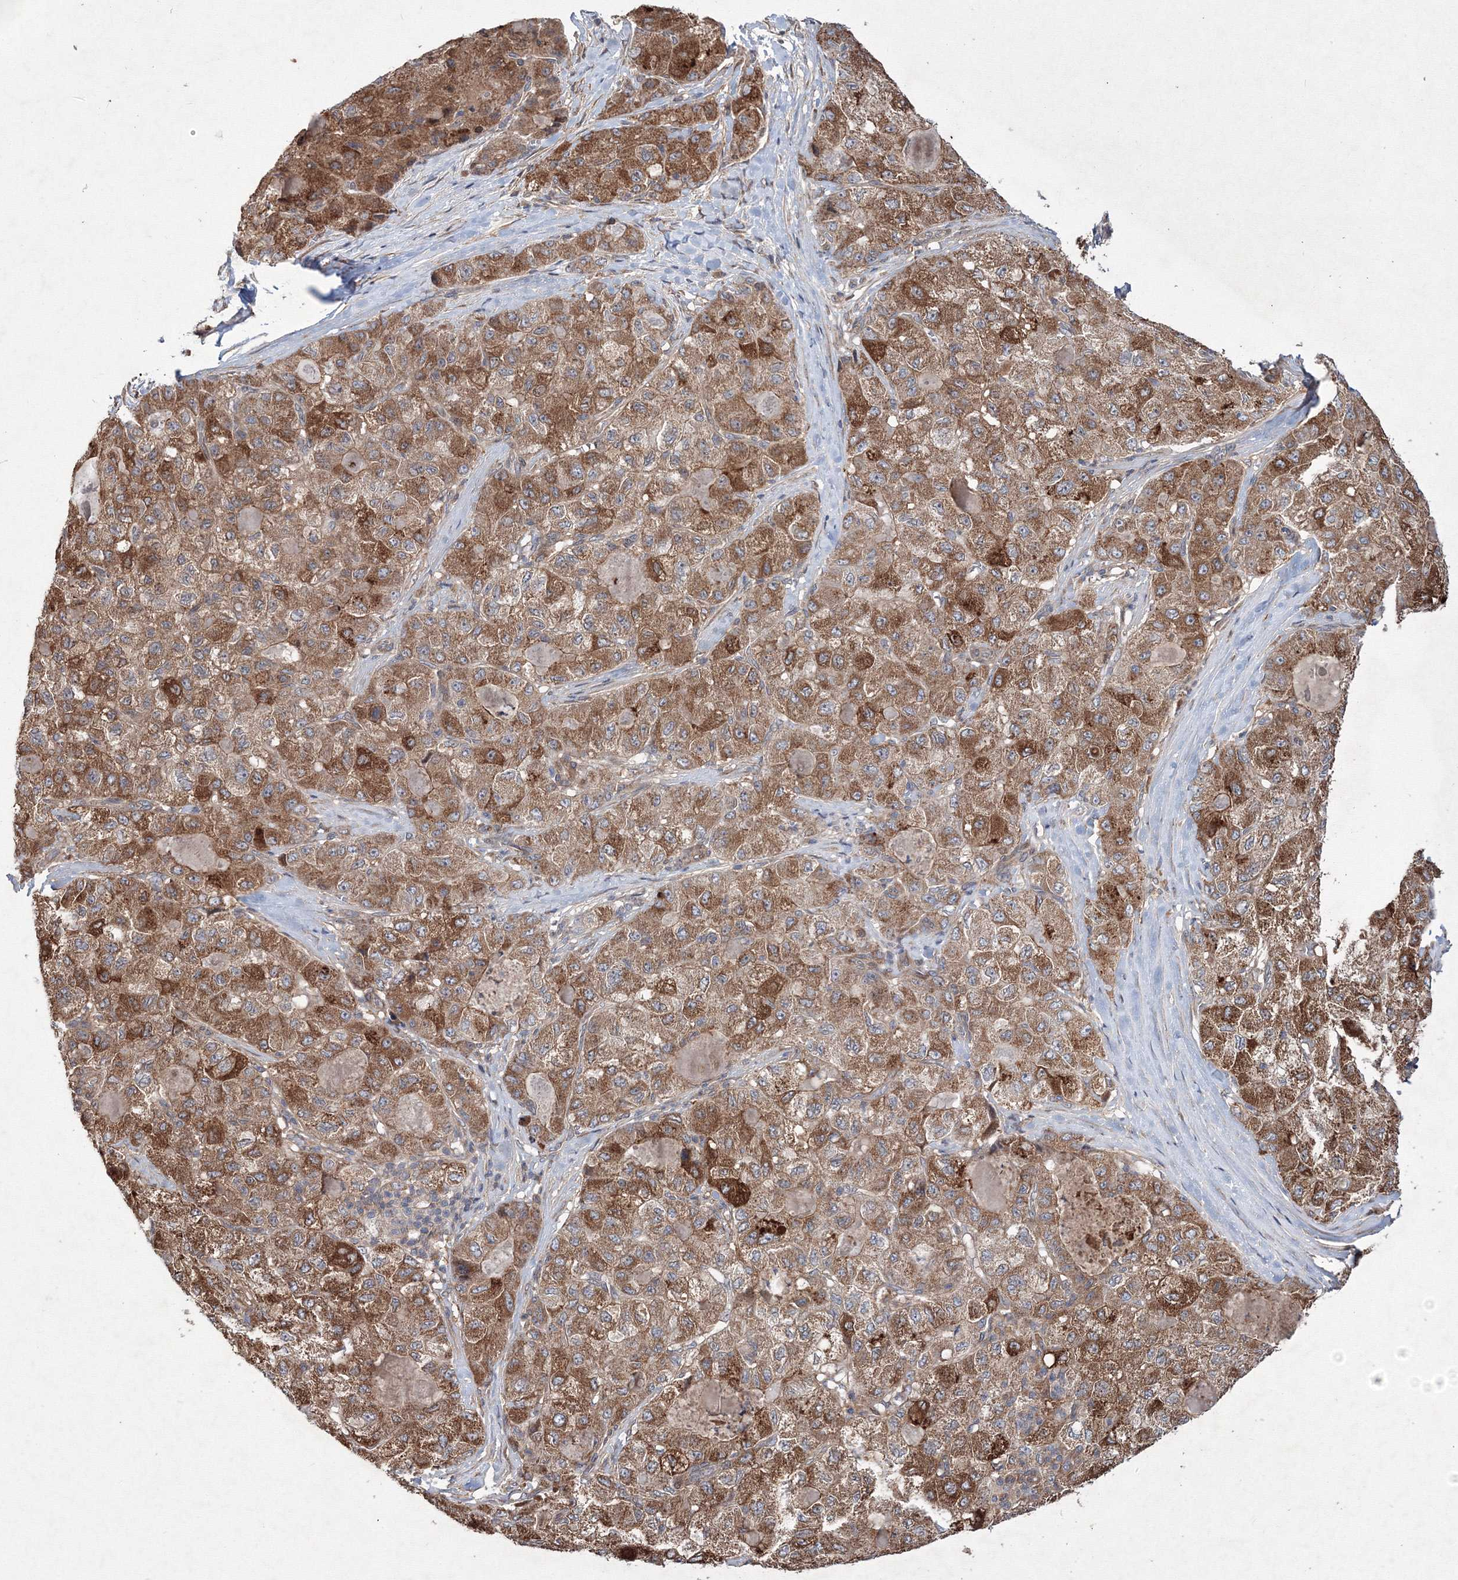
{"staining": {"intensity": "strong", "quantity": ">75%", "location": "cytoplasmic/membranous"}, "tissue": "liver cancer", "cell_type": "Tumor cells", "image_type": "cancer", "snomed": [{"axis": "morphology", "description": "Carcinoma, Hepatocellular, NOS"}, {"axis": "topography", "description": "Liver"}], "caption": "Tumor cells demonstrate high levels of strong cytoplasmic/membranous positivity in about >75% of cells in liver cancer. (IHC, brightfield microscopy, high magnification).", "gene": "RANBP3L", "patient": {"sex": "male", "age": 80}}